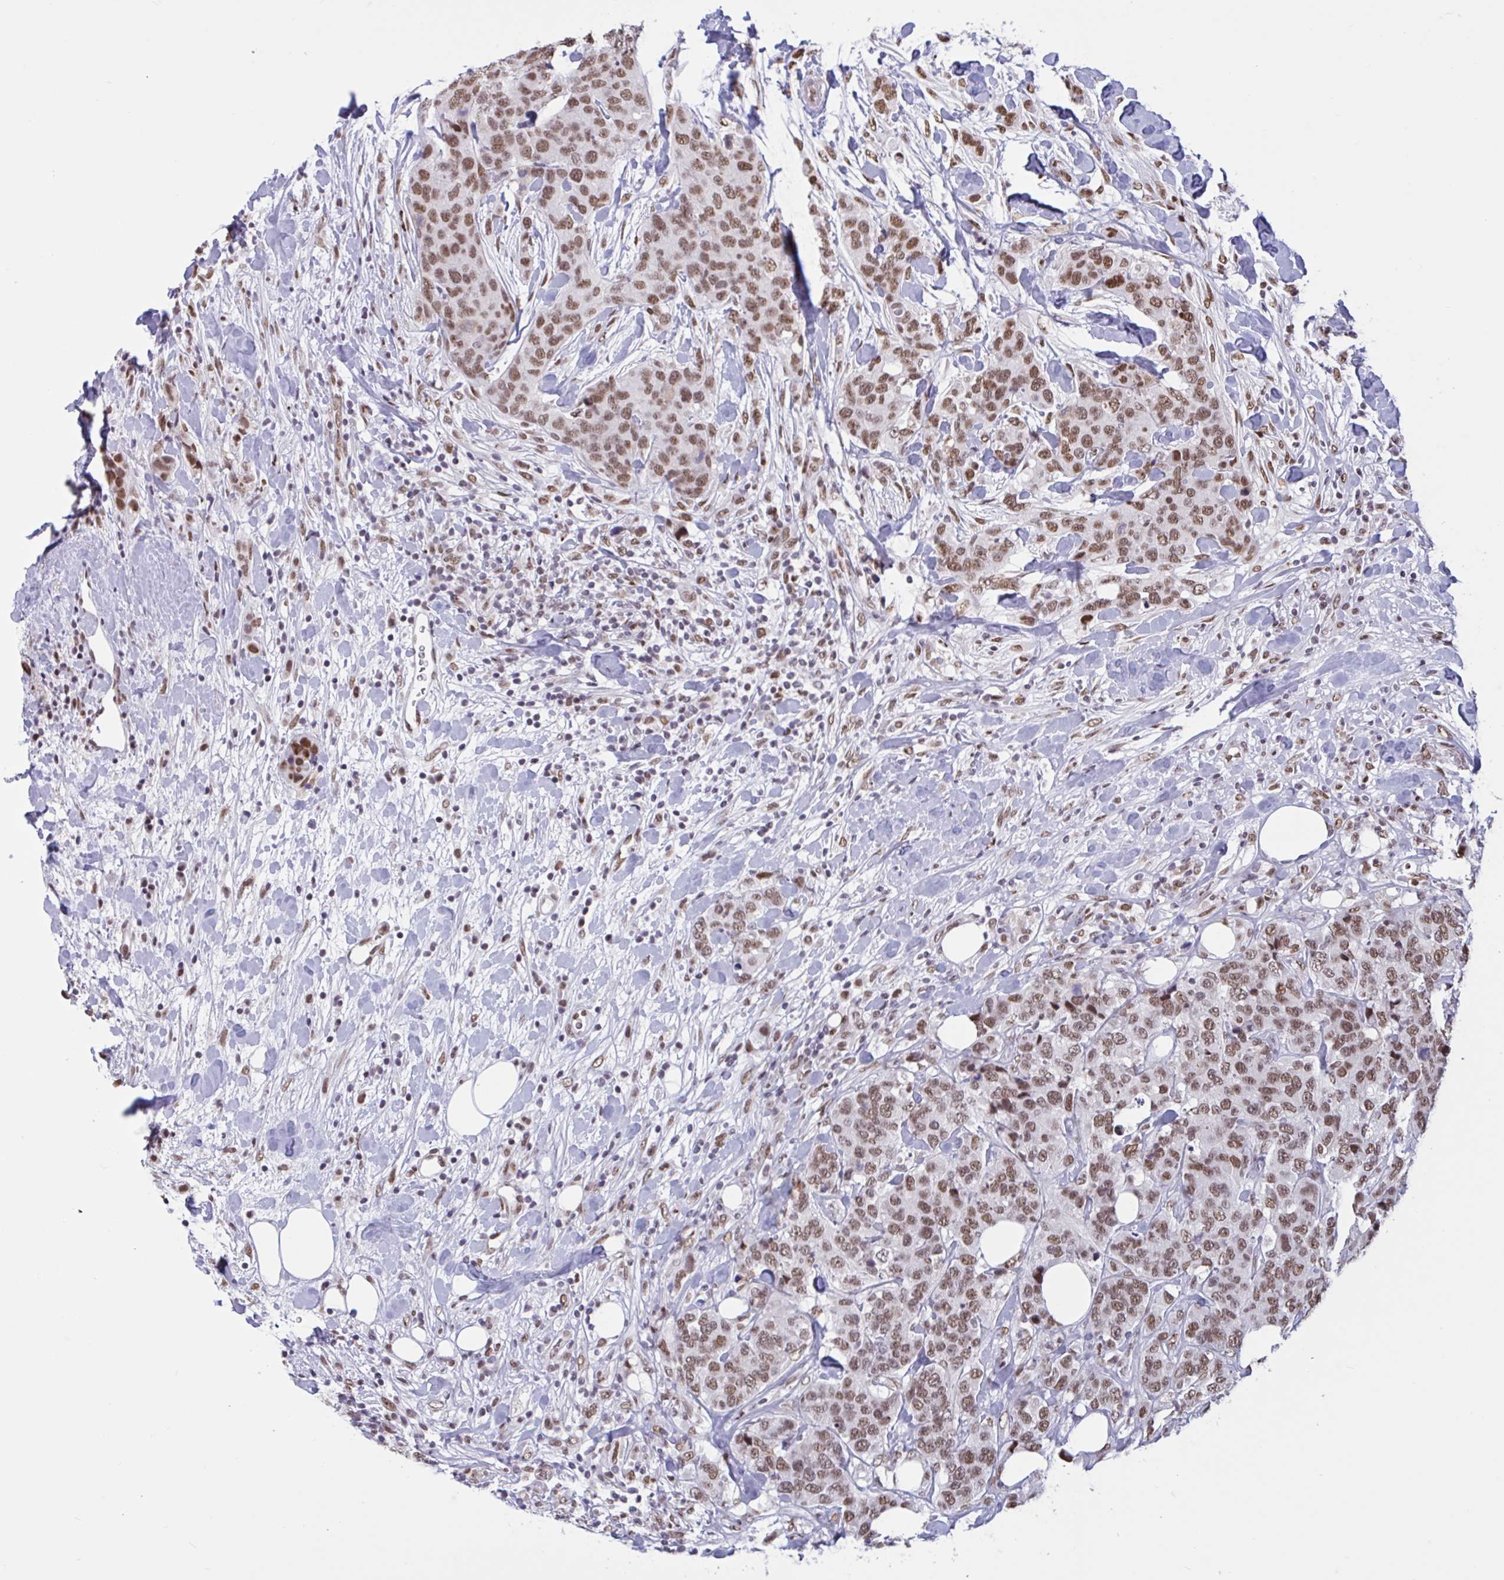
{"staining": {"intensity": "moderate", "quantity": ">75%", "location": "nuclear"}, "tissue": "breast cancer", "cell_type": "Tumor cells", "image_type": "cancer", "snomed": [{"axis": "morphology", "description": "Lobular carcinoma"}, {"axis": "topography", "description": "Breast"}], "caption": "A brown stain shows moderate nuclear staining of a protein in breast cancer (lobular carcinoma) tumor cells.", "gene": "CBFA2T2", "patient": {"sex": "female", "age": 59}}